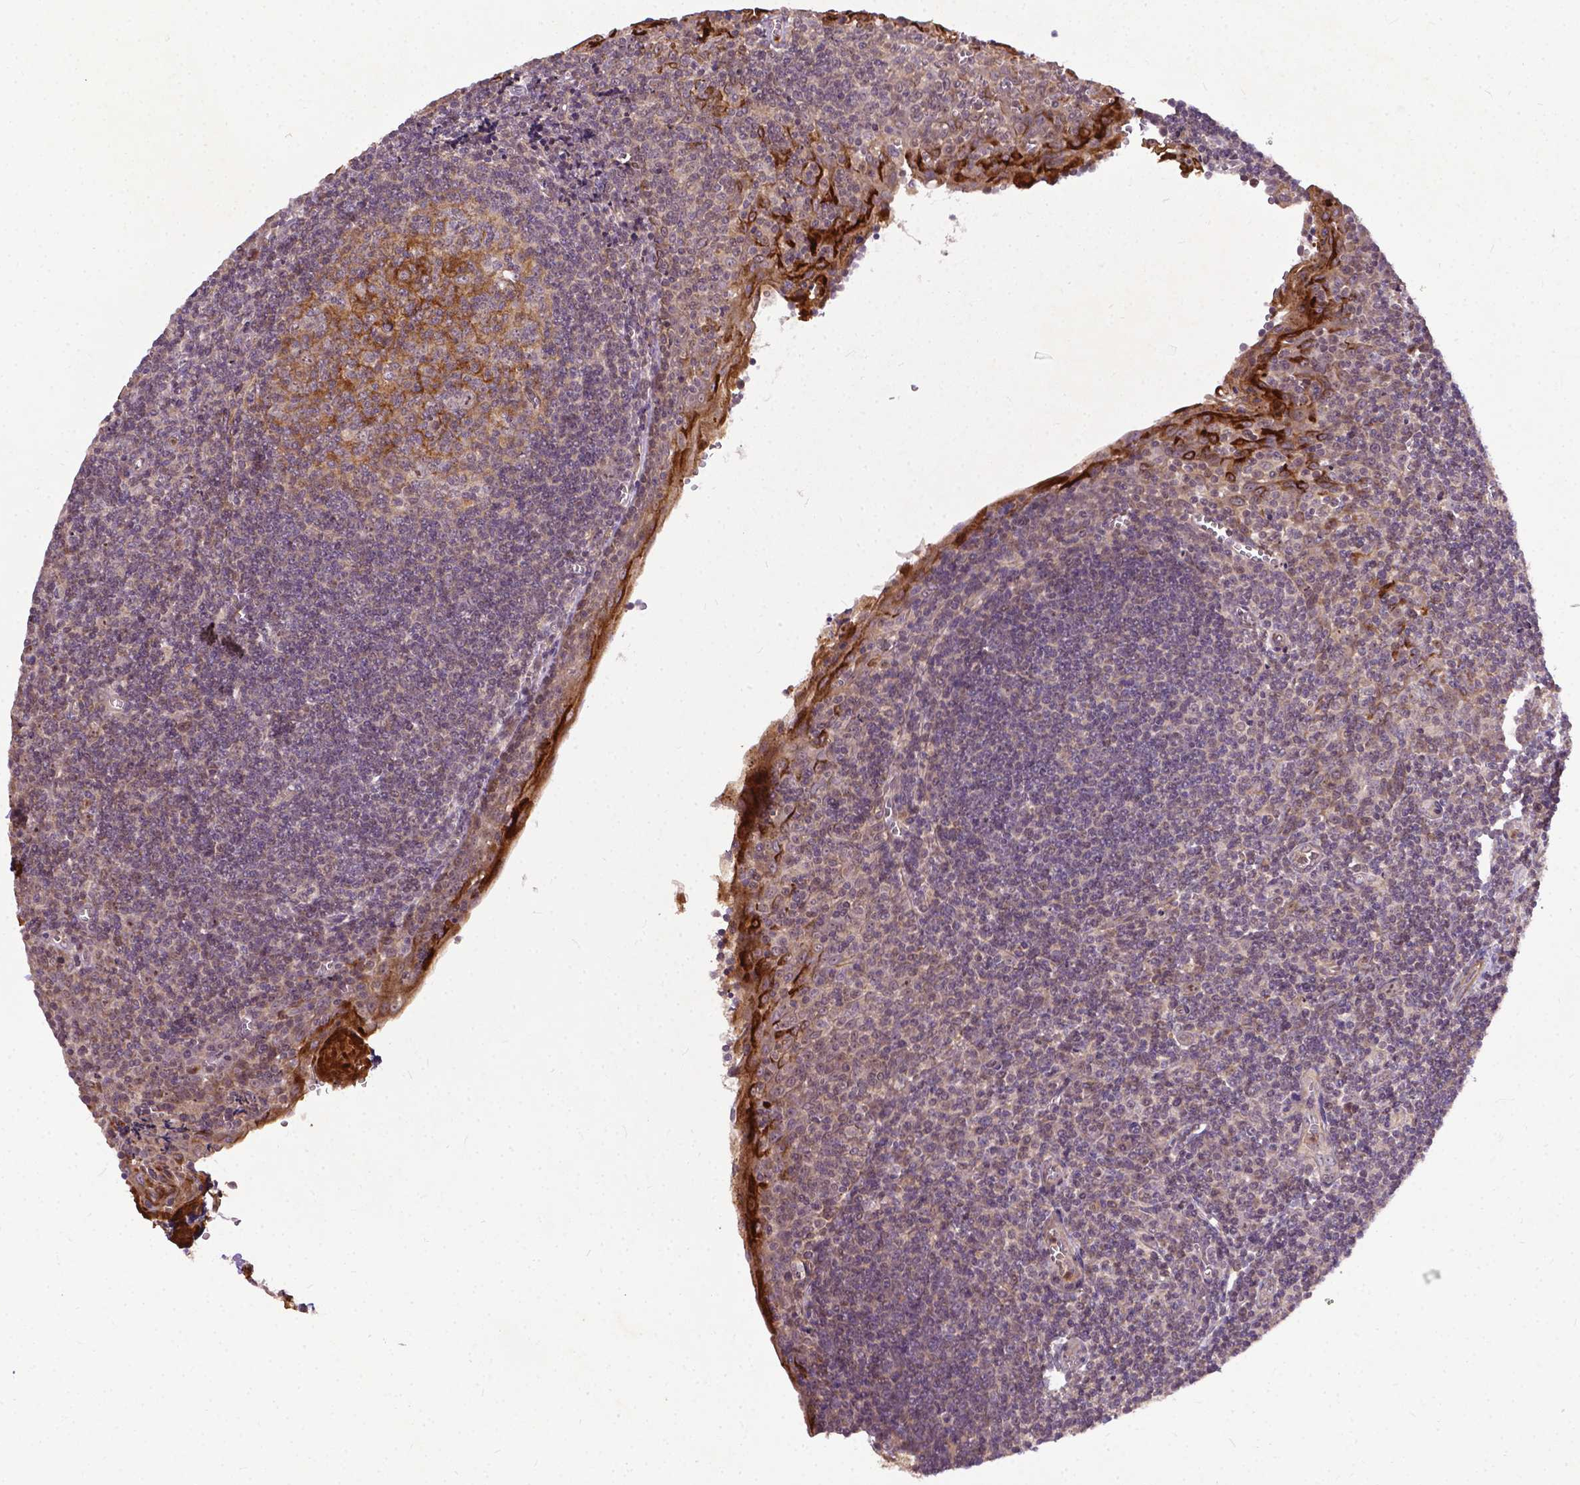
{"staining": {"intensity": "moderate", "quantity": ">75%", "location": "cytoplasmic/membranous"}, "tissue": "tonsil", "cell_type": "Germinal center cells", "image_type": "normal", "snomed": [{"axis": "morphology", "description": "Normal tissue, NOS"}, {"axis": "morphology", "description": "Inflammation, NOS"}, {"axis": "topography", "description": "Tonsil"}], "caption": "Human tonsil stained for a protein (brown) shows moderate cytoplasmic/membranous positive expression in approximately >75% of germinal center cells.", "gene": "PARP3", "patient": {"sex": "female", "age": 31}}